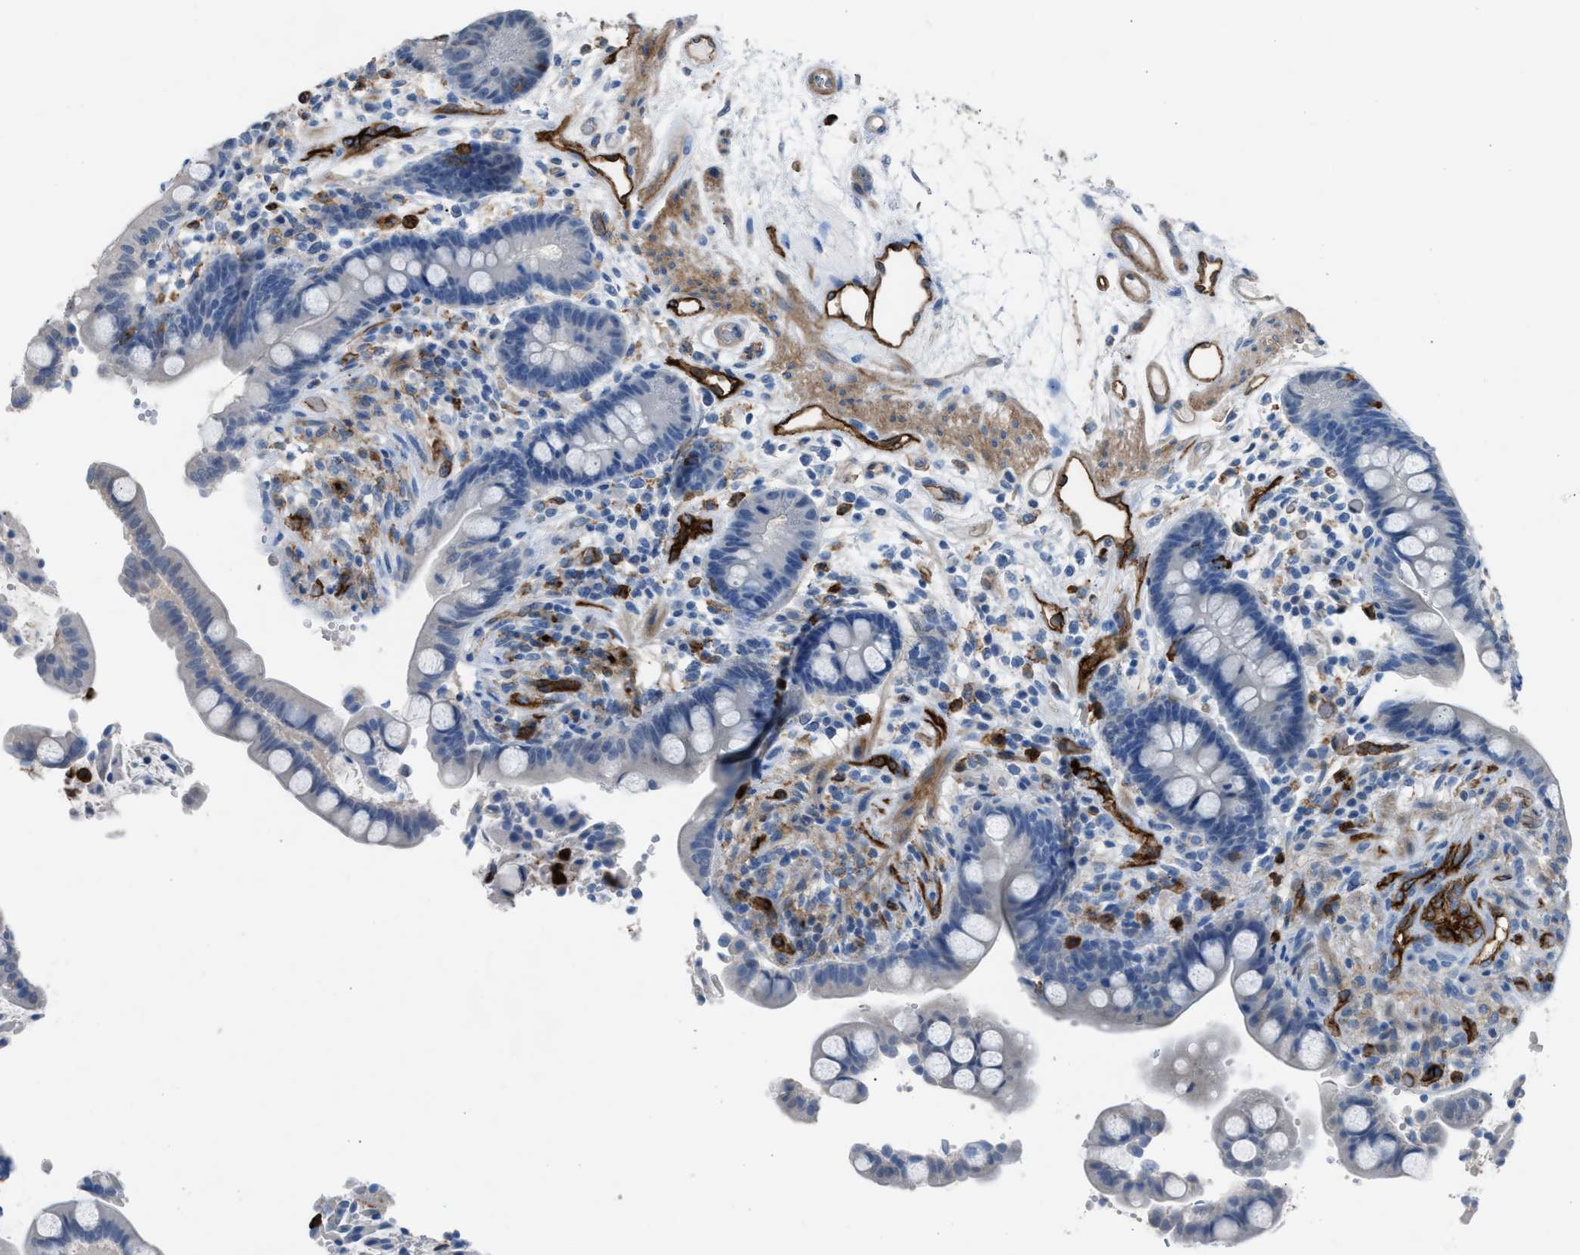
{"staining": {"intensity": "strong", "quantity": ">75%", "location": "cytoplasmic/membranous"}, "tissue": "colon", "cell_type": "Endothelial cells", "image_type": "normal", "snomed": [{"axis": "morphology", "description": "Normal tissue, NOS"}, {"axis": "topography", "description": "Colon"}], "caption": "Endothelial cells demonstrate strong cytoplasmic/membranous expression in approximately >75% of cells in benign colon. The staining was performed using DAB (3,3'-diaminobenzidine), with brown indicating positive protein expression. Nuclei are stained blue with hematoxylin.", "gene": "DYSF", "patient": {"sex": "male", "age": 73}}